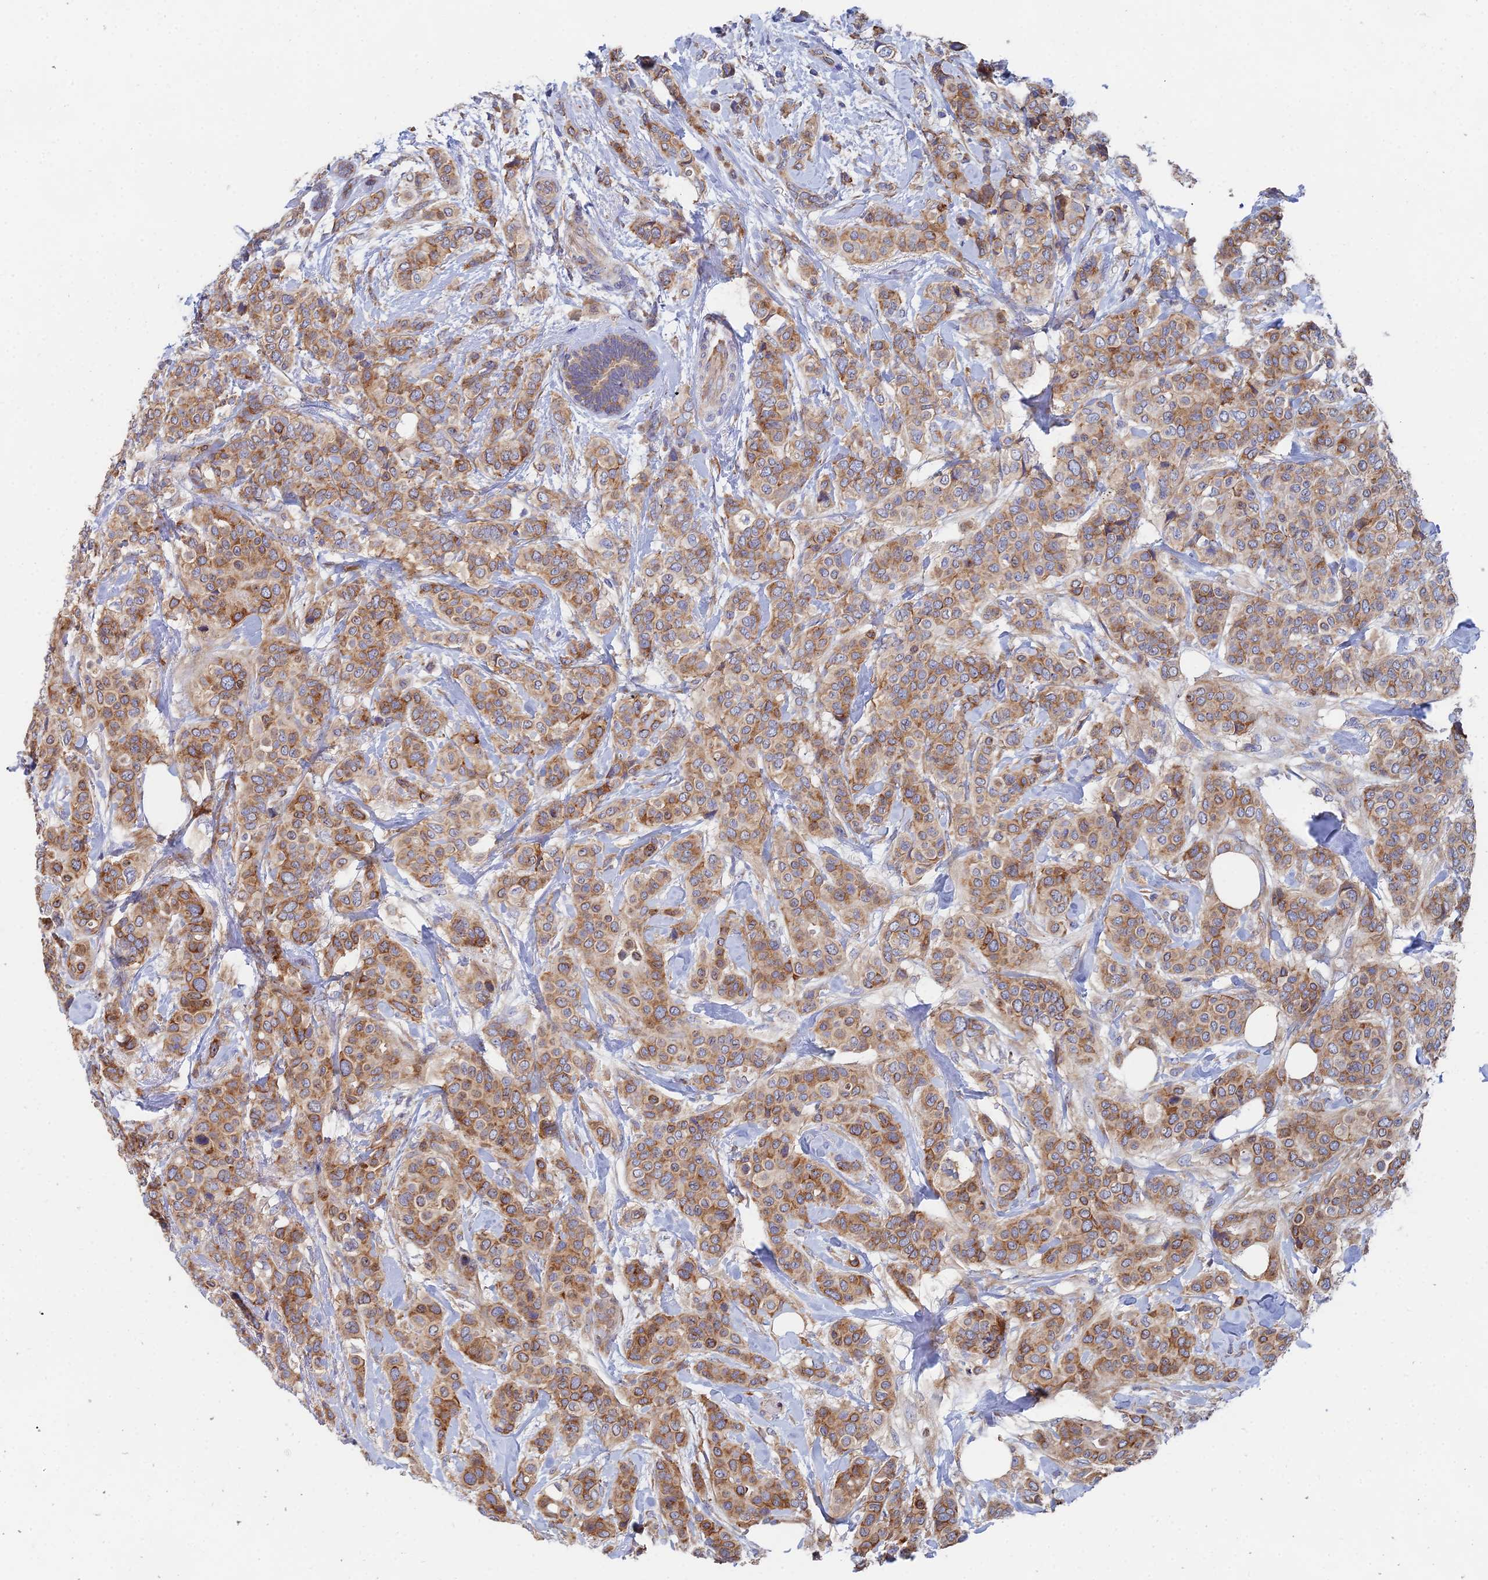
{"staining": {"intensity": "moderate", "quantity": ">75%", "location": "cytoplasmic/membranous"}, "tissue": "breast cancer", "cell_type": "Tumor cells", "image_type": "cancer", "snomed": [{"axis": "morphology", "description": "Lobular carcinoma"}, {"axis": "topography", "description": "Breast"}], "caption": "Immunohistochemical staining of human breast cancer reveals medium levels of moderate cytoplasmic/membranous positivity in about >75% of tumor cells.", "gene": "ELOF1", "patient": {"sex": "female", "age": 51}}